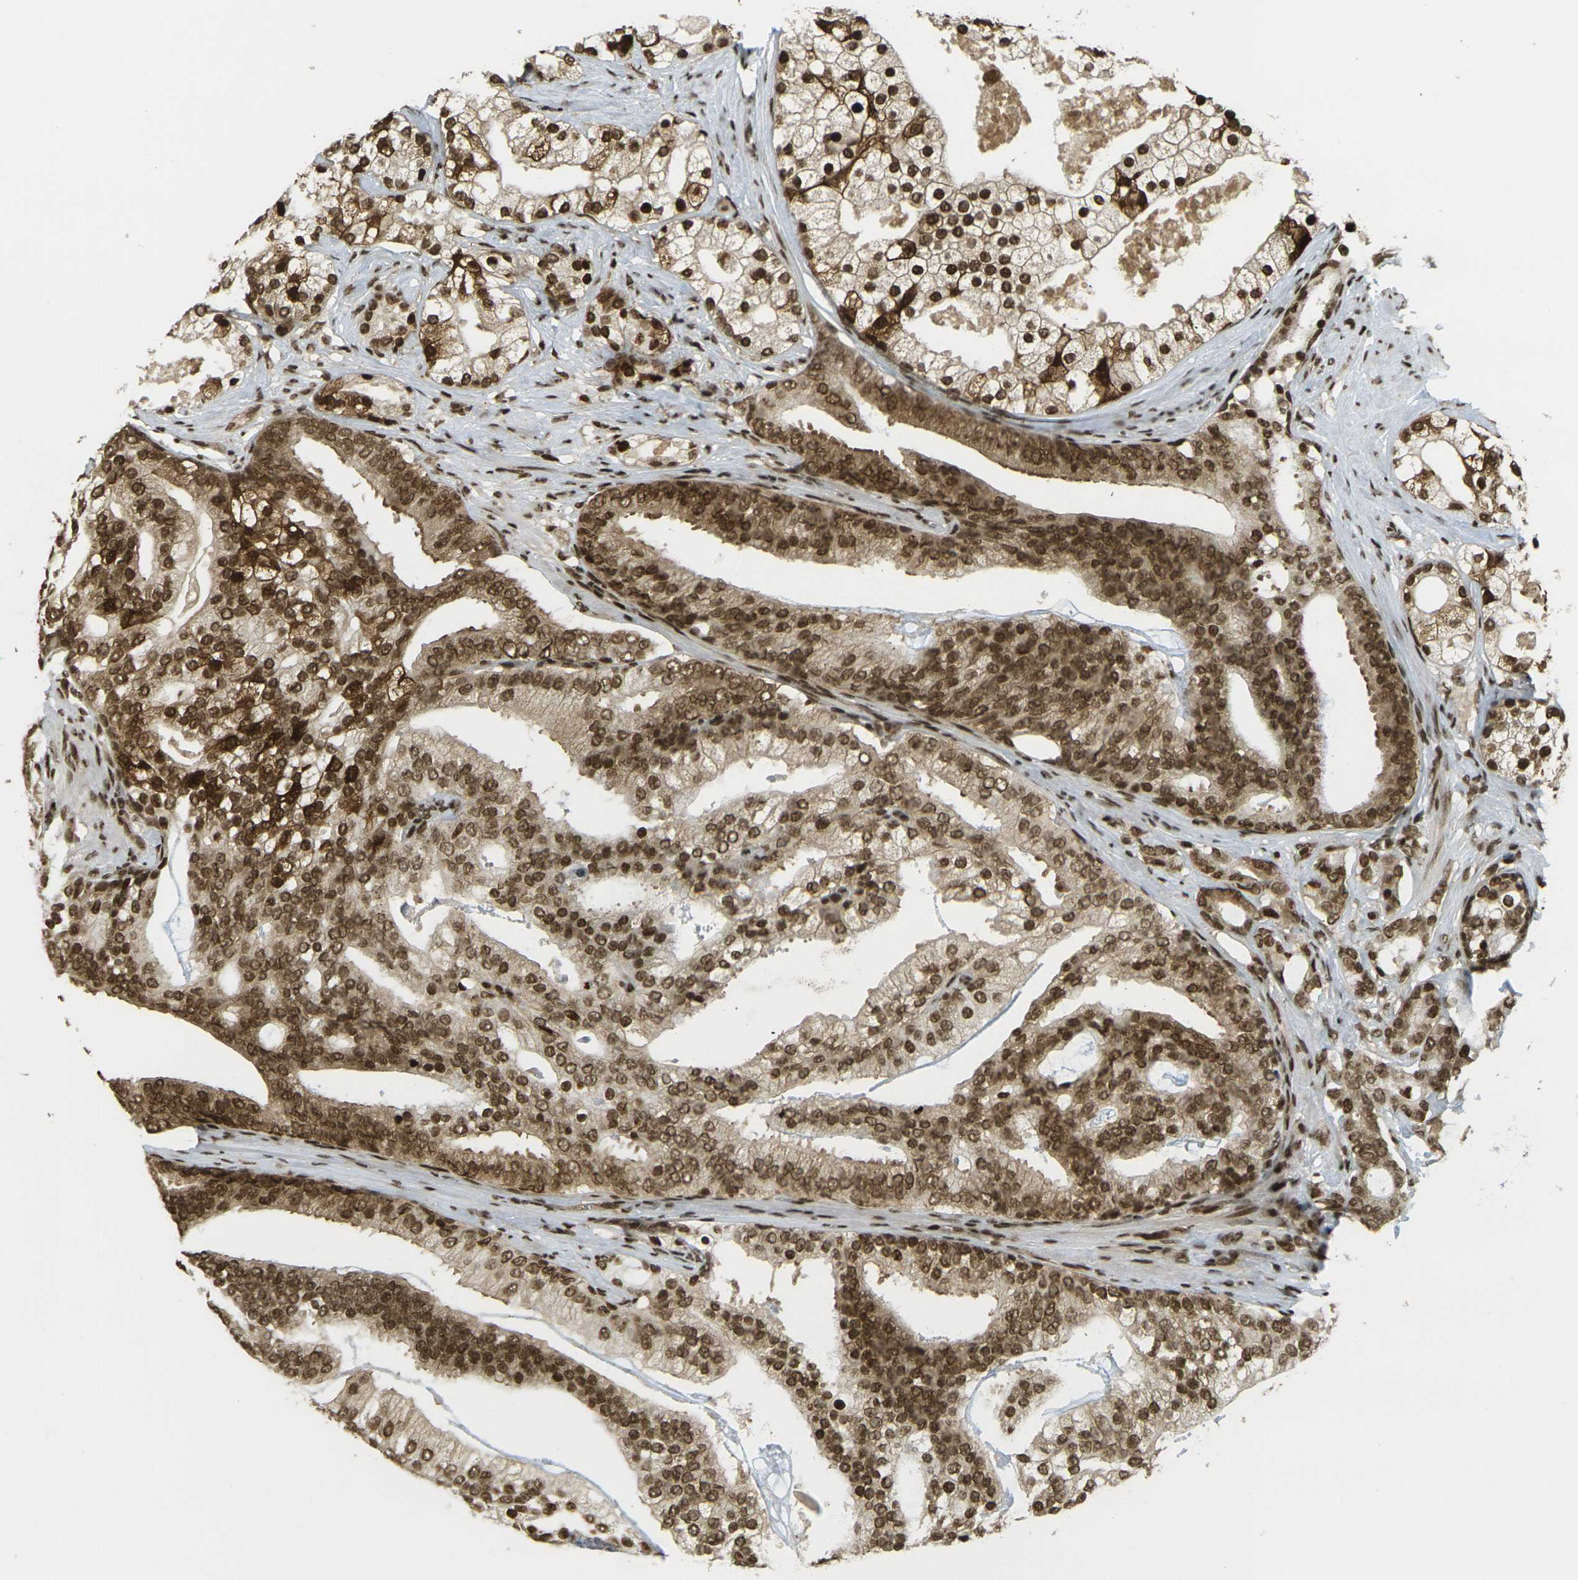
{"staining": {"intensity": "strong", "quantity": ">75%", "location": "cytoplasmic/membranous,nuclear"}, "tissue": "prostate cancer", "cell_type": "Tumor cells", "image_type": "cancer", "snomed": [{"axis": "morphology", "description": "Adenocarcinoma, Low grade"}, {"axis": "topography", "description": "Prostate"}], "caption": "High-magnification brightfield microscopy of prostate cancer stained with DAB (3,3'-diaminobenzidine) (brown) and counterstained with hematoxylin (blue). tumor cells exhibit strong cytoplasmic/membranous and nuclear expression is present in about>75% of cells.", "gene": "RUVBL2", "patient": {"sex": "male", "age": 58}}